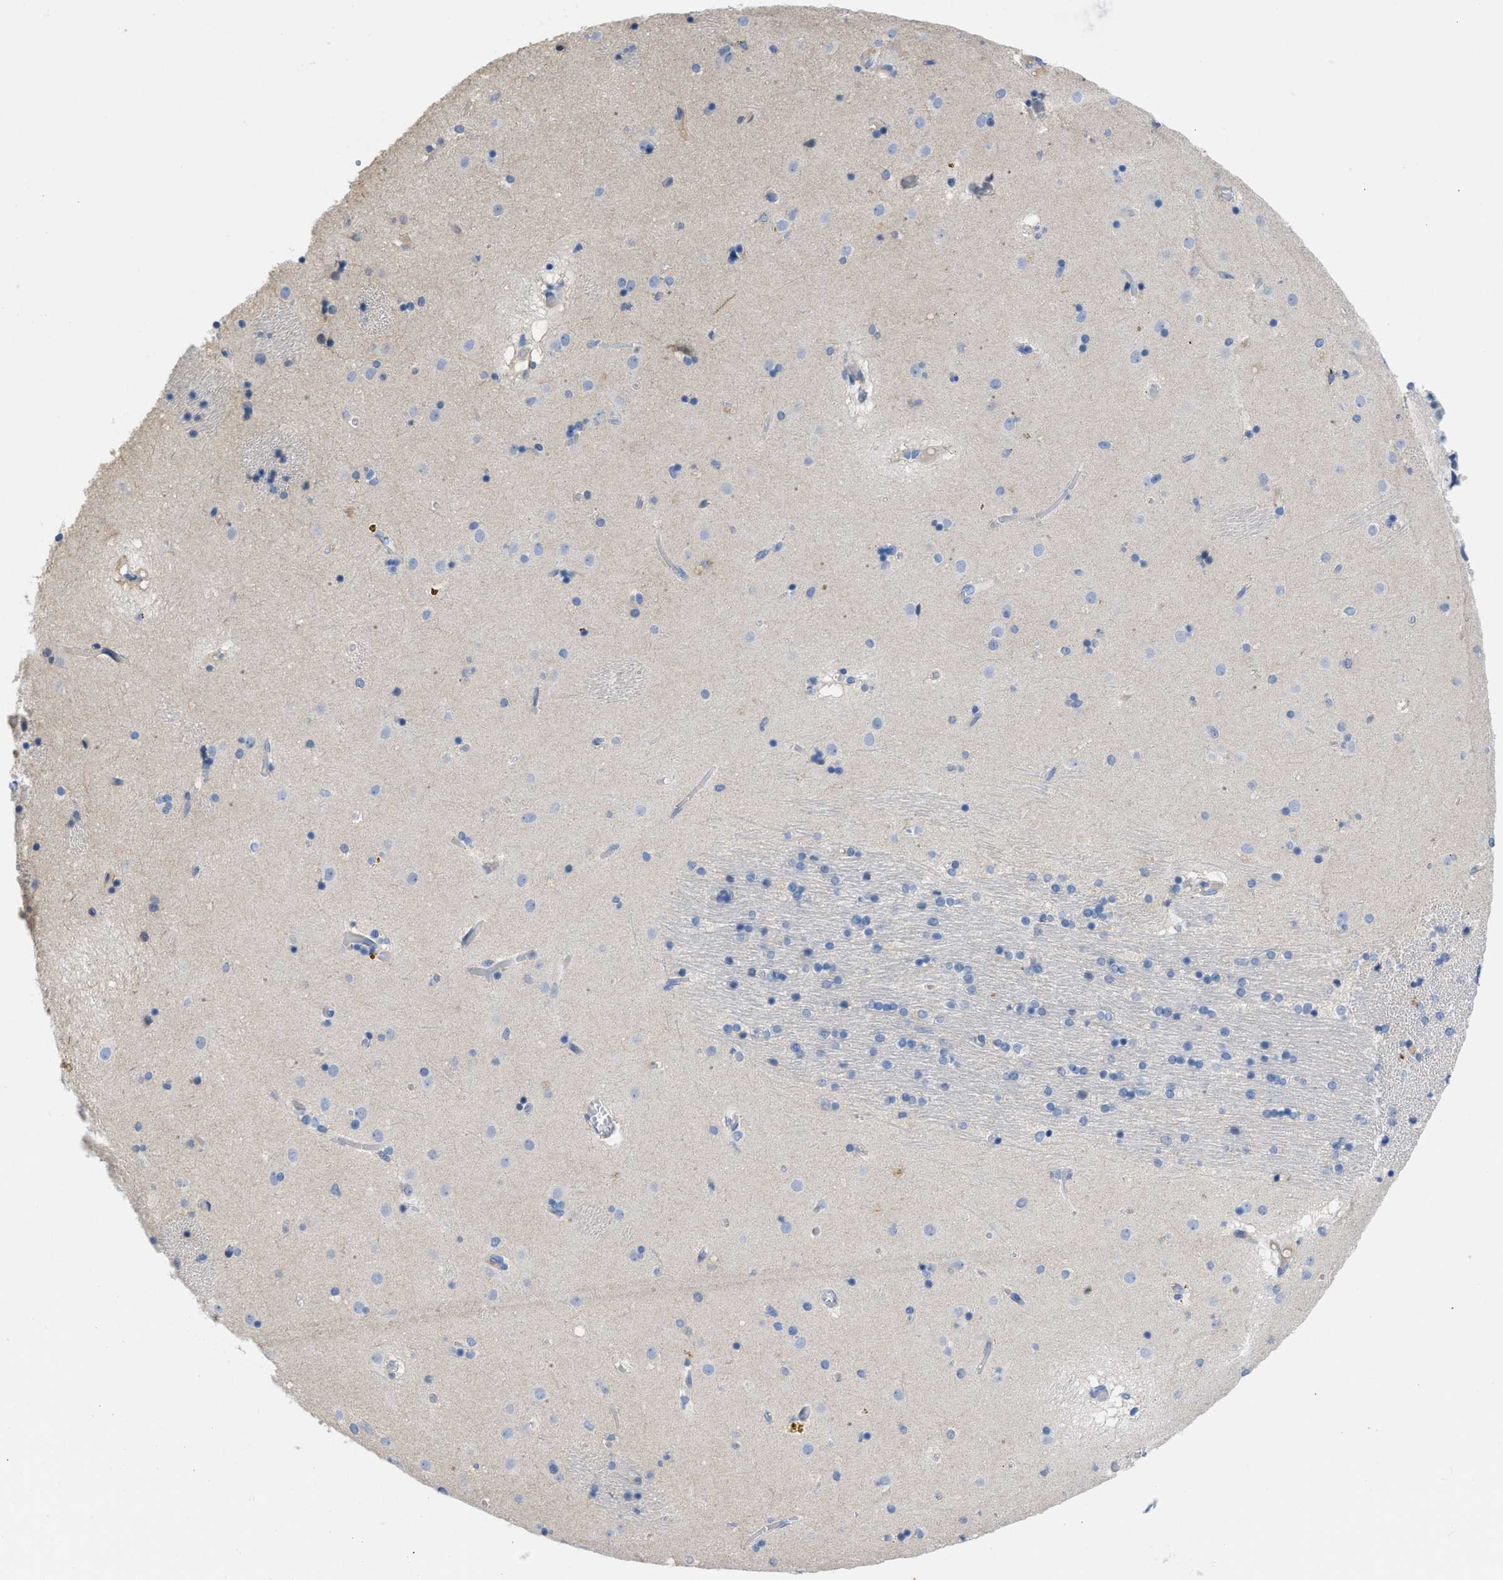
{"staining": {"intensity": "negative", "quantity": "none", "location": "none"}, "tissue": "caudate", "cell_type": "Glial cells", "image_type": "normal", "snomed": [{"axis": "morphology", "description": "Normal tissue, NOS"}, {"axis": "topography", "description": "Lateral ventricle wall"}], "caption": "Image shows no protein staining in glial cells of unremarkable caudate.", "gene": "BOLL", "patient": {"sex": "male", "age": 70}}